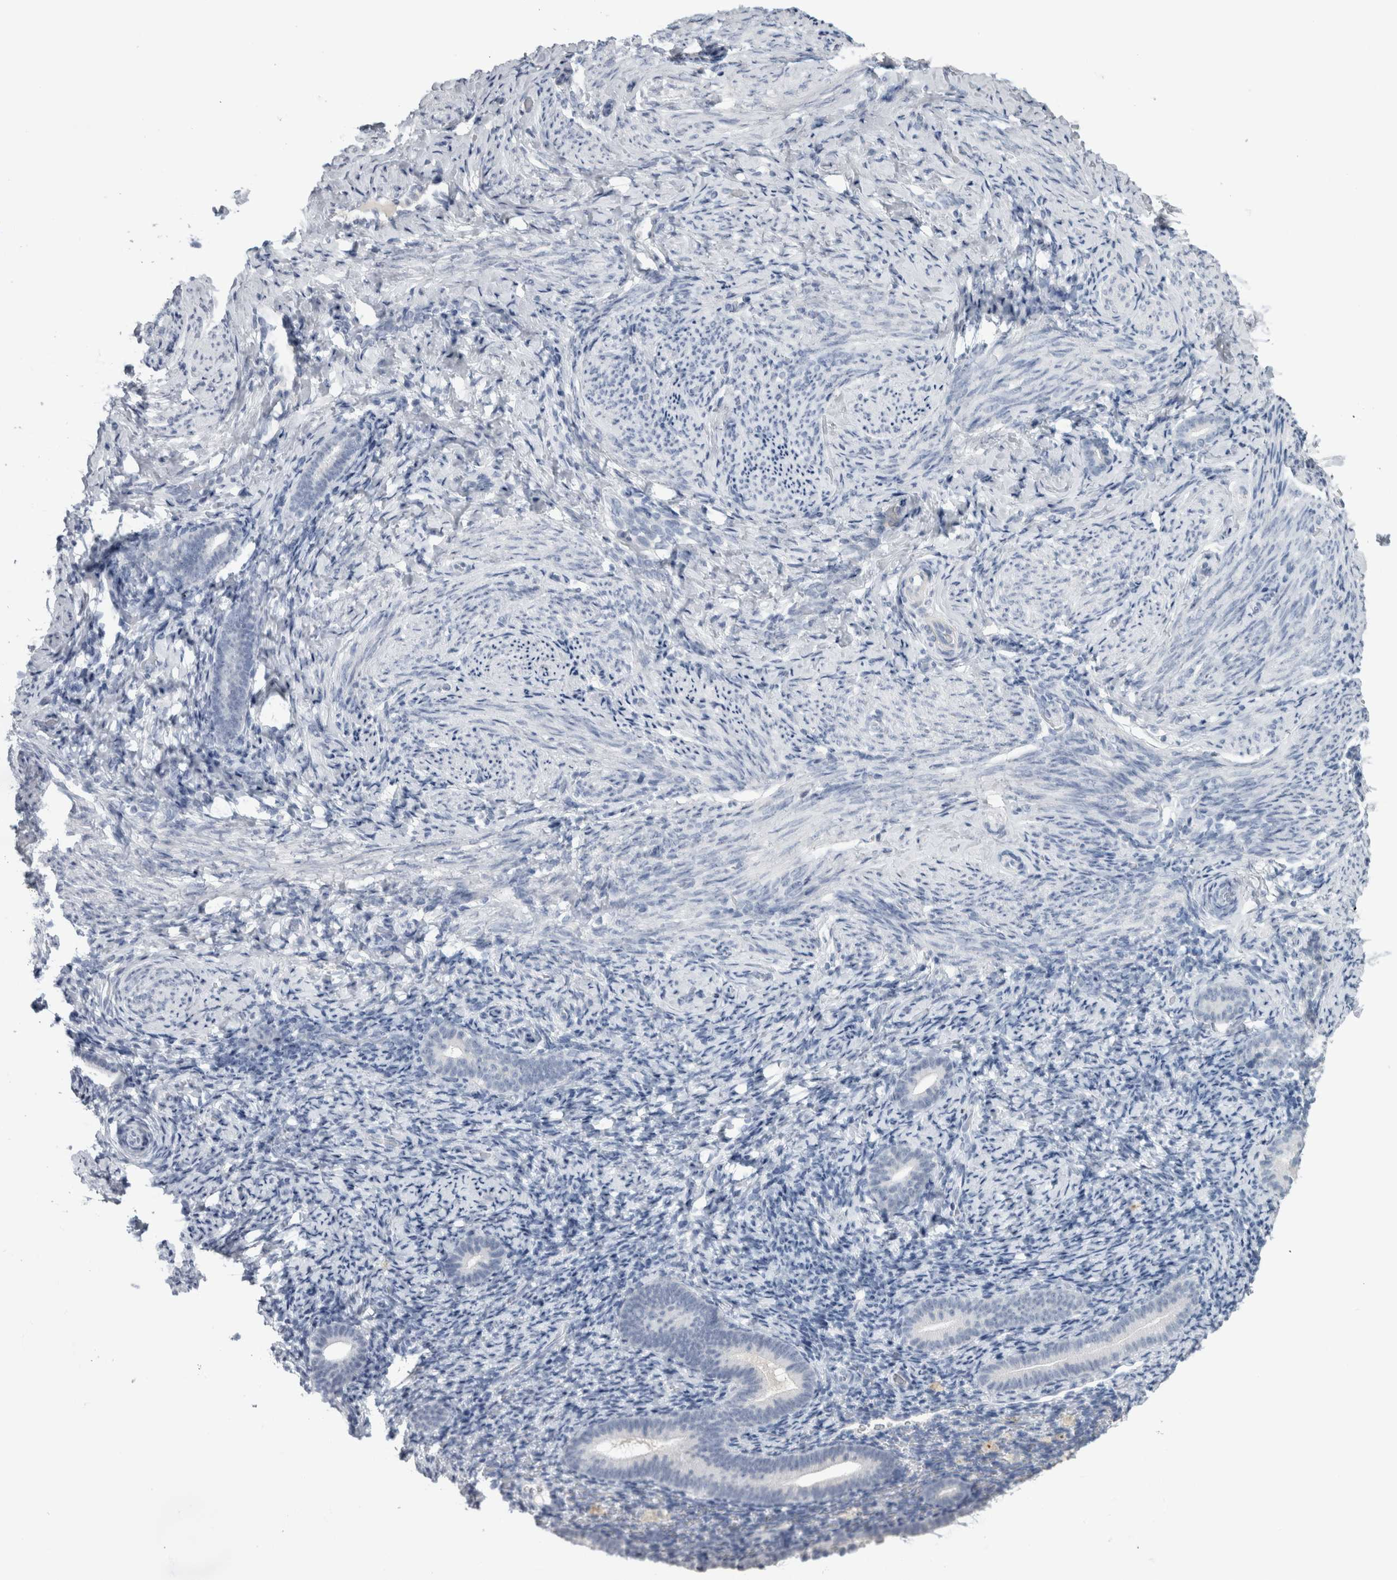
{"staining": {"intensity": "negative", "quantity": "none", "location": "none"}, "tissue": "endometrium", "cell_type": "Cells in endometrial stroma", "image_type": "normal", "snomed": [{"axis": "morphology", "description": "Normal tissue, NOS"}, {"axis": "topography", "description": "Endometrium"}], "caption": "DAB (3,3'-diaminobenzidine) immunohistochemical staining of unremarkable human endometrium shows no significant expression in cells in endometrial stroma.", "gene": "ADAM2", "patient": {"sex": "female", "age": 51}}